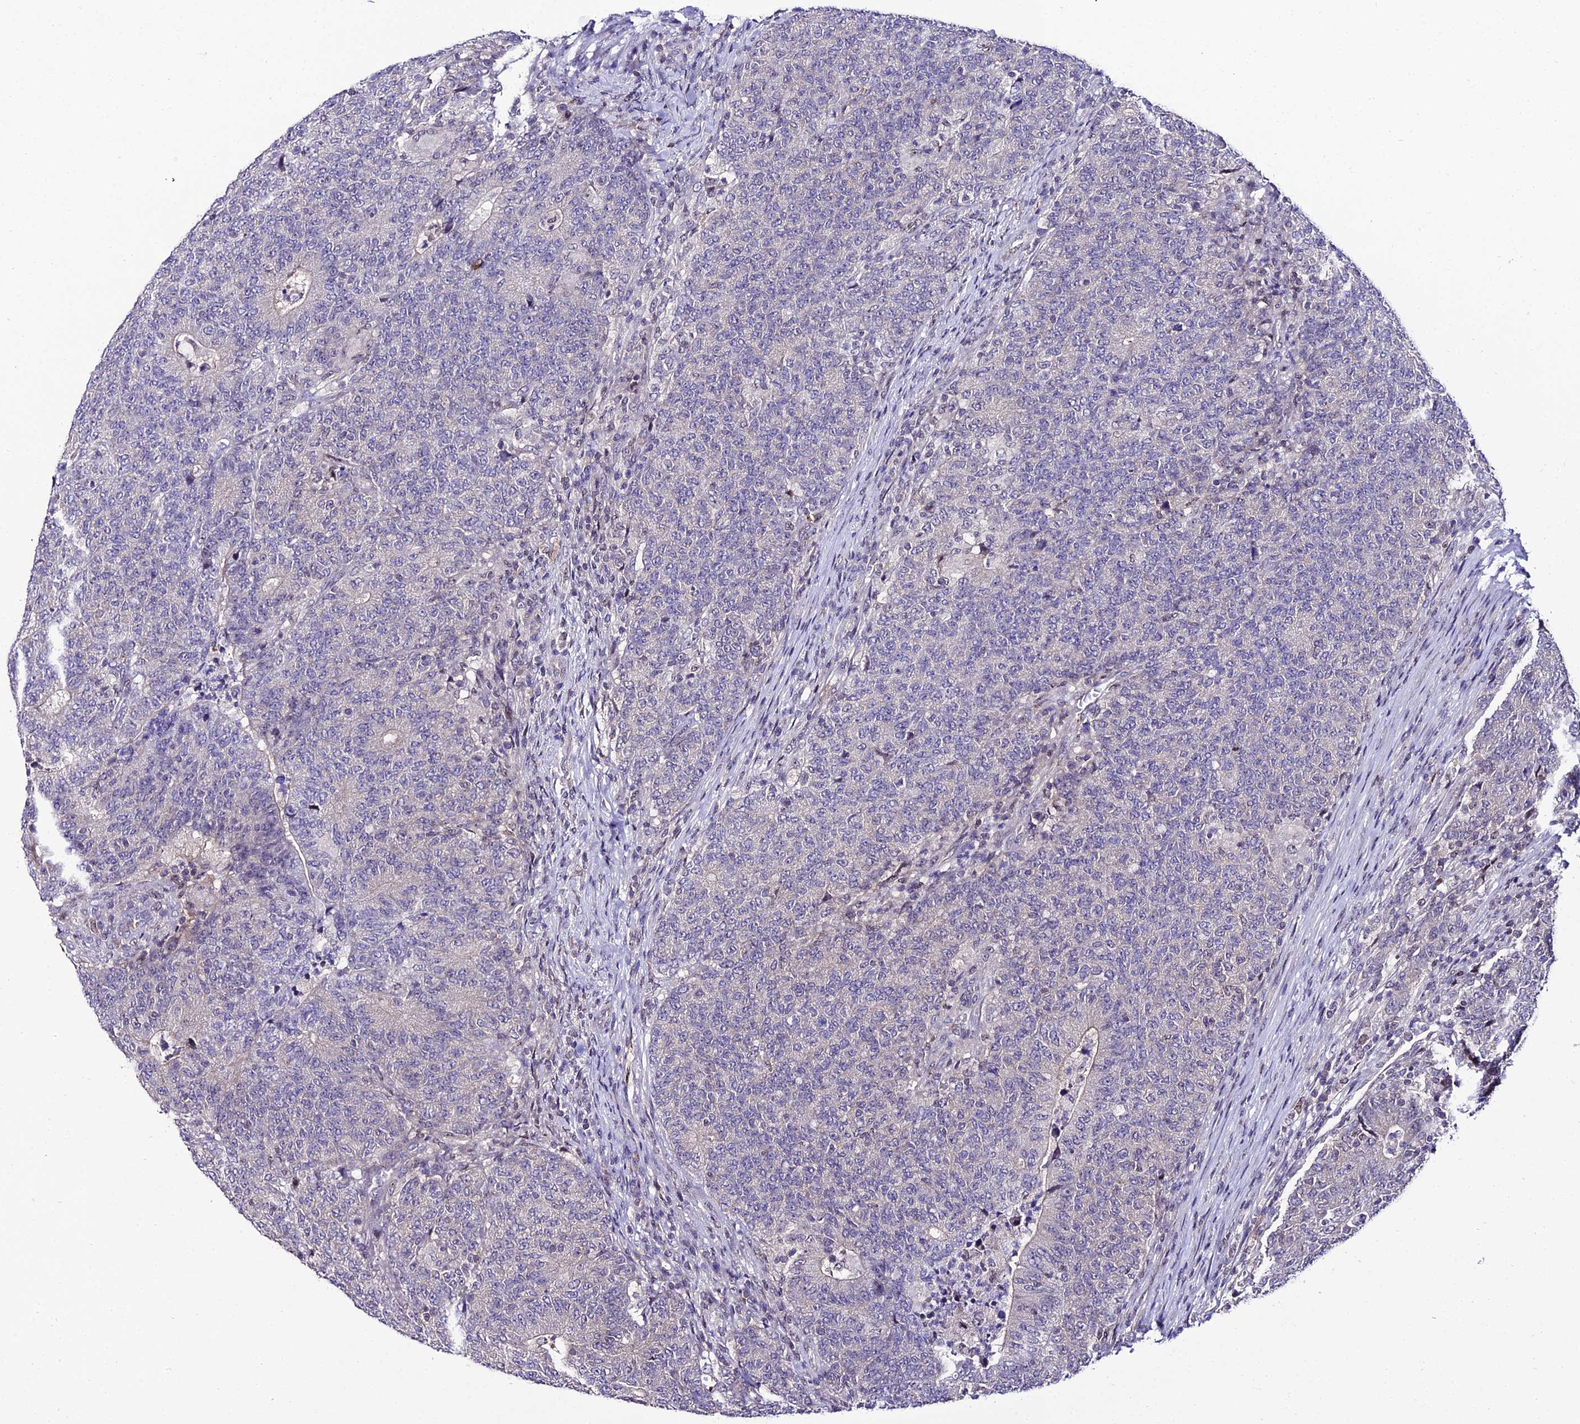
{"staining": {"intensity": "negative", "quantity": "none", "location": "none"}, "tissue": "colorectal cancer", "cell_type": "Tumor cells", "image_type": "cancer", "snomed": [{"axis": "morphology", "description": "Adenocarcinoma, NOS"}, {"axis": "topography", "description": "Colon"}], "caption": "Colorectal cancer was stained to show a protein in brown. There is no significant expression in tumor cells.", "gene": "SHQ1", "patient": {"sex": "female", "age": 75}}